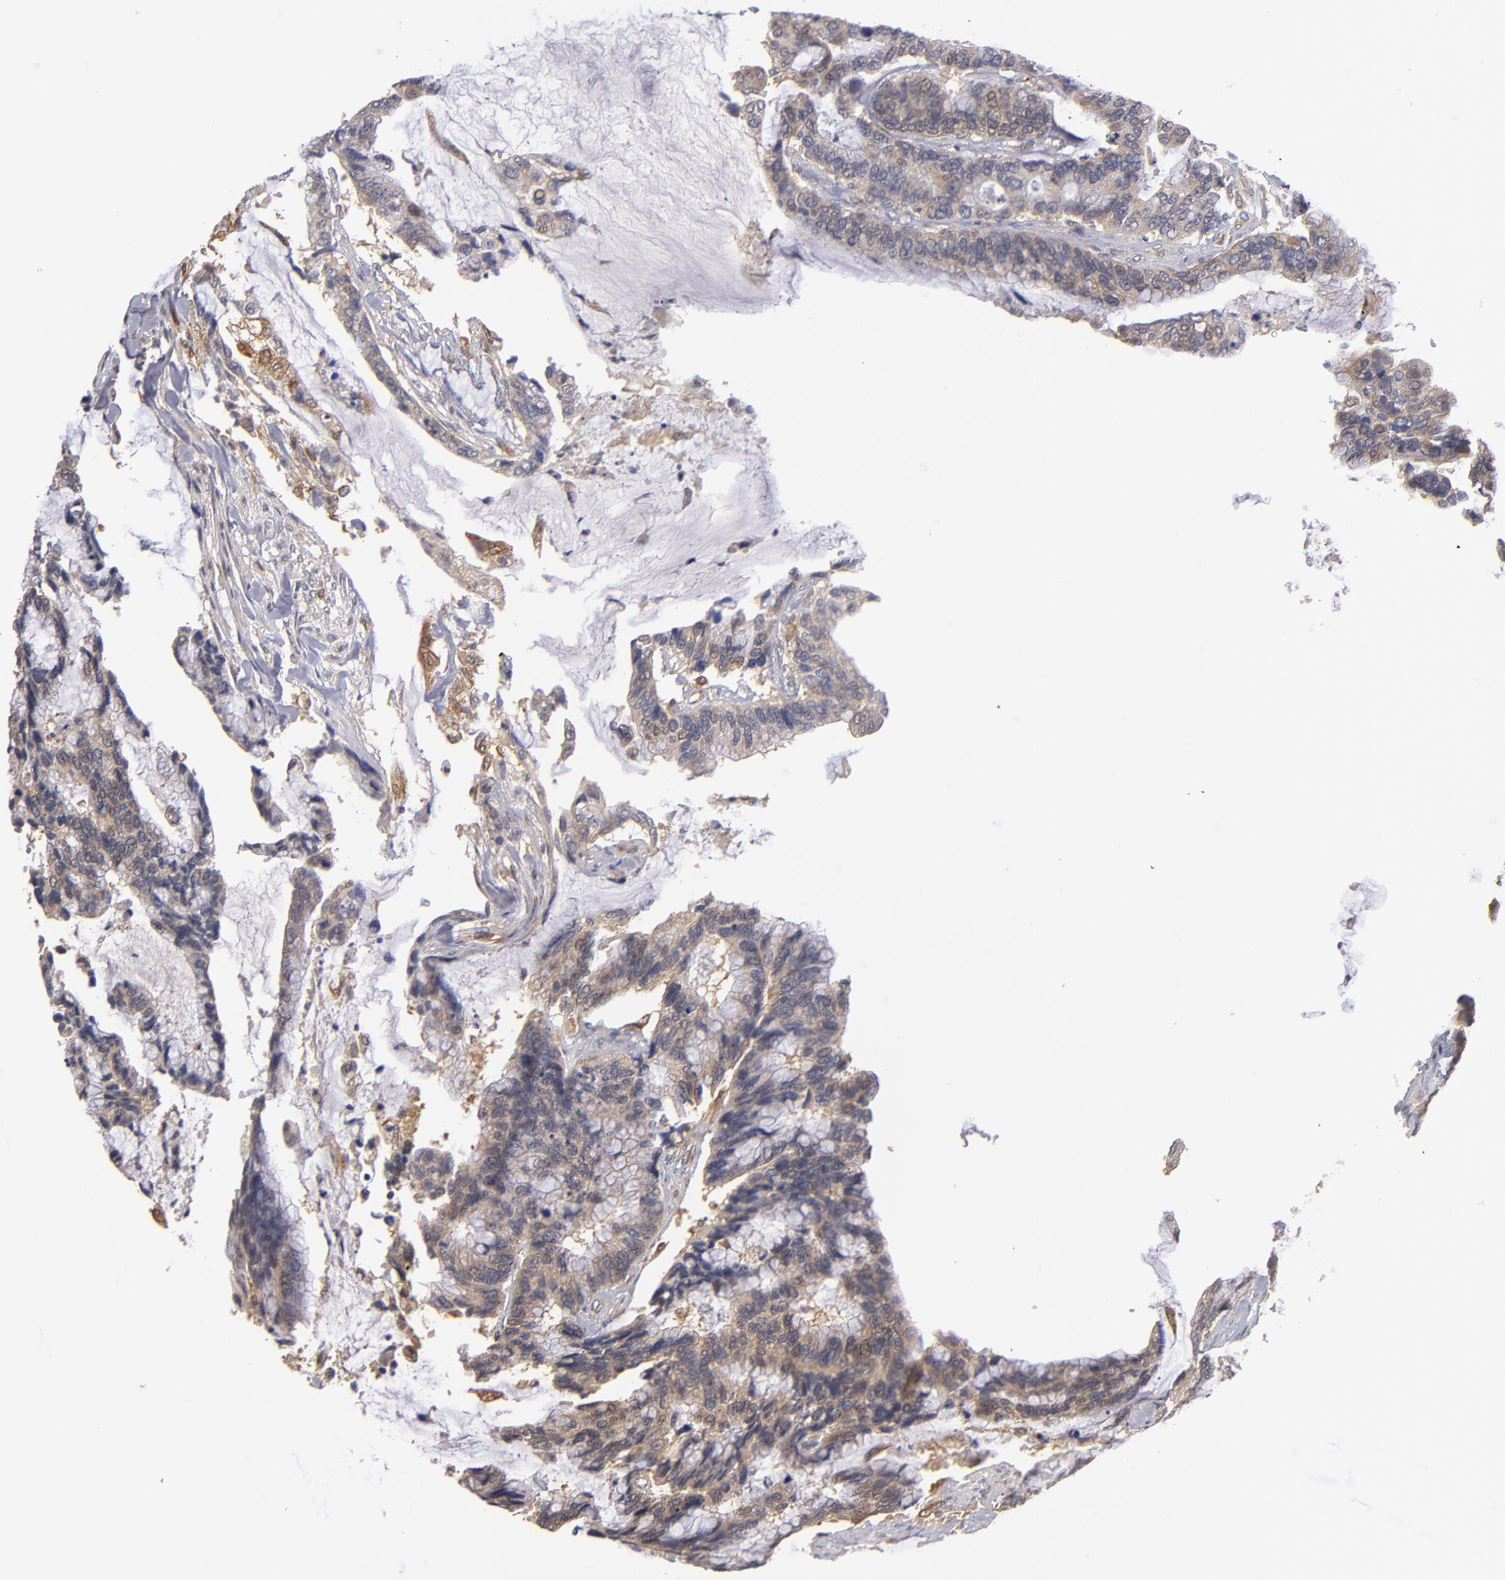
{"staining": {"intensity": "moderate", "quantity": ">75%", "location": "cytoplasmic/membranous"}, "tissue": "colorectal cancer", "cell_type": "Tumor cells", "image_type": "cancer", "snomed": [{"axis": "morphology", "description": "Adenocarcinoma, NOS"}, {"axis": "topography", "description": "Rectum"}], "caption": "Colorectal cancer (adenocarcinoma) tissue reveals moderate cytoplasmic/membranous positivity in approximately >75% of tumor cells", "gene": "GMFG", "patient": {"sex": "female", "age": 59}}